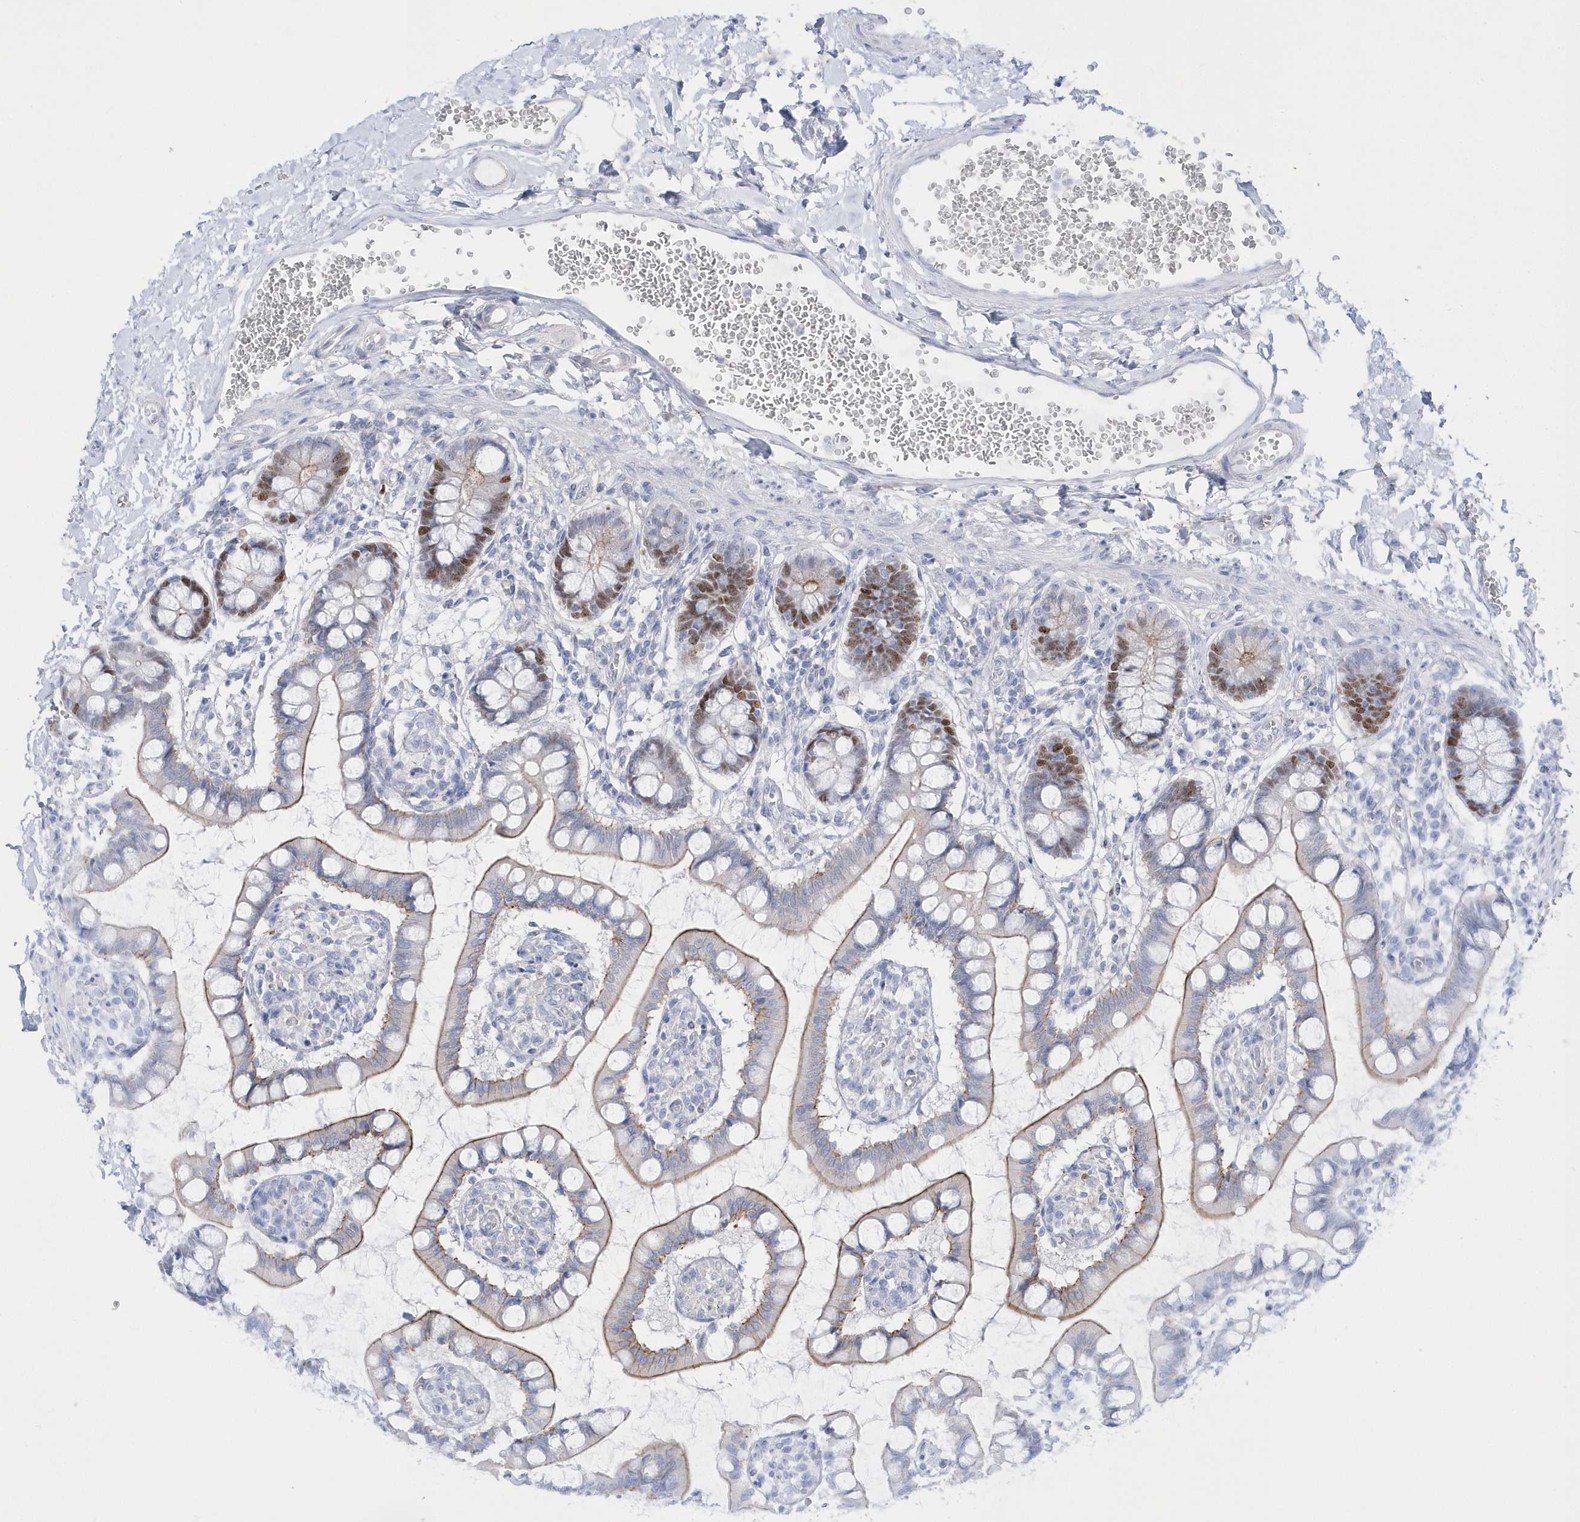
{"staining": {"intensity": "moderate", "quantity": "25%-75%", "location": "cytoplasmic/membranous,nuclear"}, "tissue": "small intestine", "cell_type": "Glandular cells", "image_type": "normal", "snomed": [{"axis": "morphology", "description": "Normal tissue, NOS"}, {"axis": "topography", "description": "Small intestine"}], "caption": "Brown immunohistochemical staining in normal small intestine shows moderate cytoplasmic/membranous,nuclear positivity in approximately 25%-75% of glandular cells. The staining was performed using DAB (3,3'-diaminobenzidine), with brown indicating positive protein expression. Nuclei are stained blue with hematoxylin.", "gene": "TMCO6", "patient": {"sex": "male", "age": 52}}